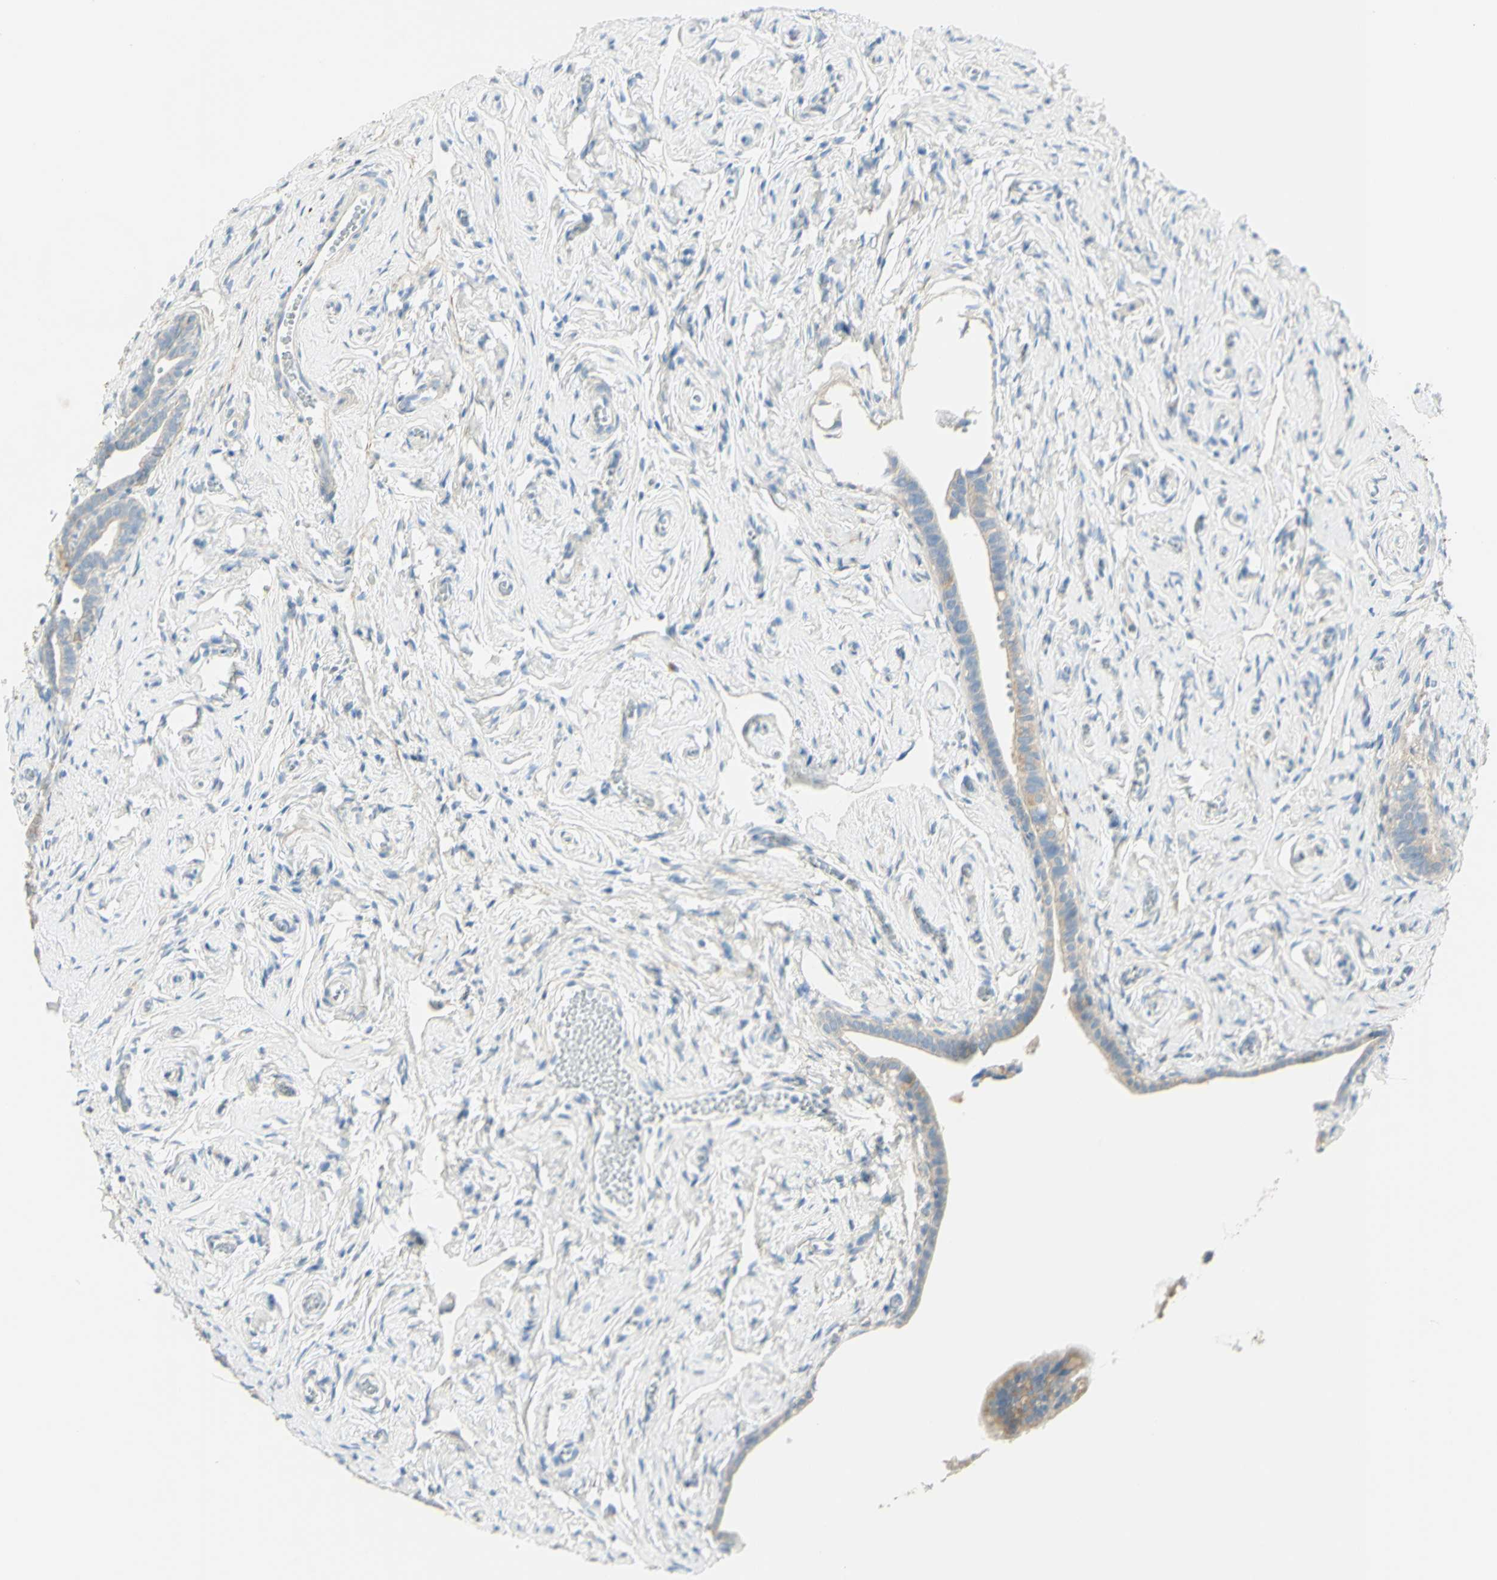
{"staining": {"intensity": "weak", "quantity": "25%-75%", "location": "cytoplasmic/membranous"}, "tissue": "fallopian tube", "cell_type": "Glandular cells", "image_type": "normal", "snomed": [{"axis": "morphology", "description": "Normal tissue, NOS"}, {"axis": "topography", "description": "Fallopian tube"}], "caption": "Immunohistochemistry of benign fallopian tube demonstrates low levels of weak cytoplasmic/membranous expression in about 25%-75% of glandular cells. (DAB (3,3'-diaminobenzidine) IHC with brightfield microscopy, high magnification).", "gene": "GCNT3", "patient": {"sex": "female", "age": 71}}